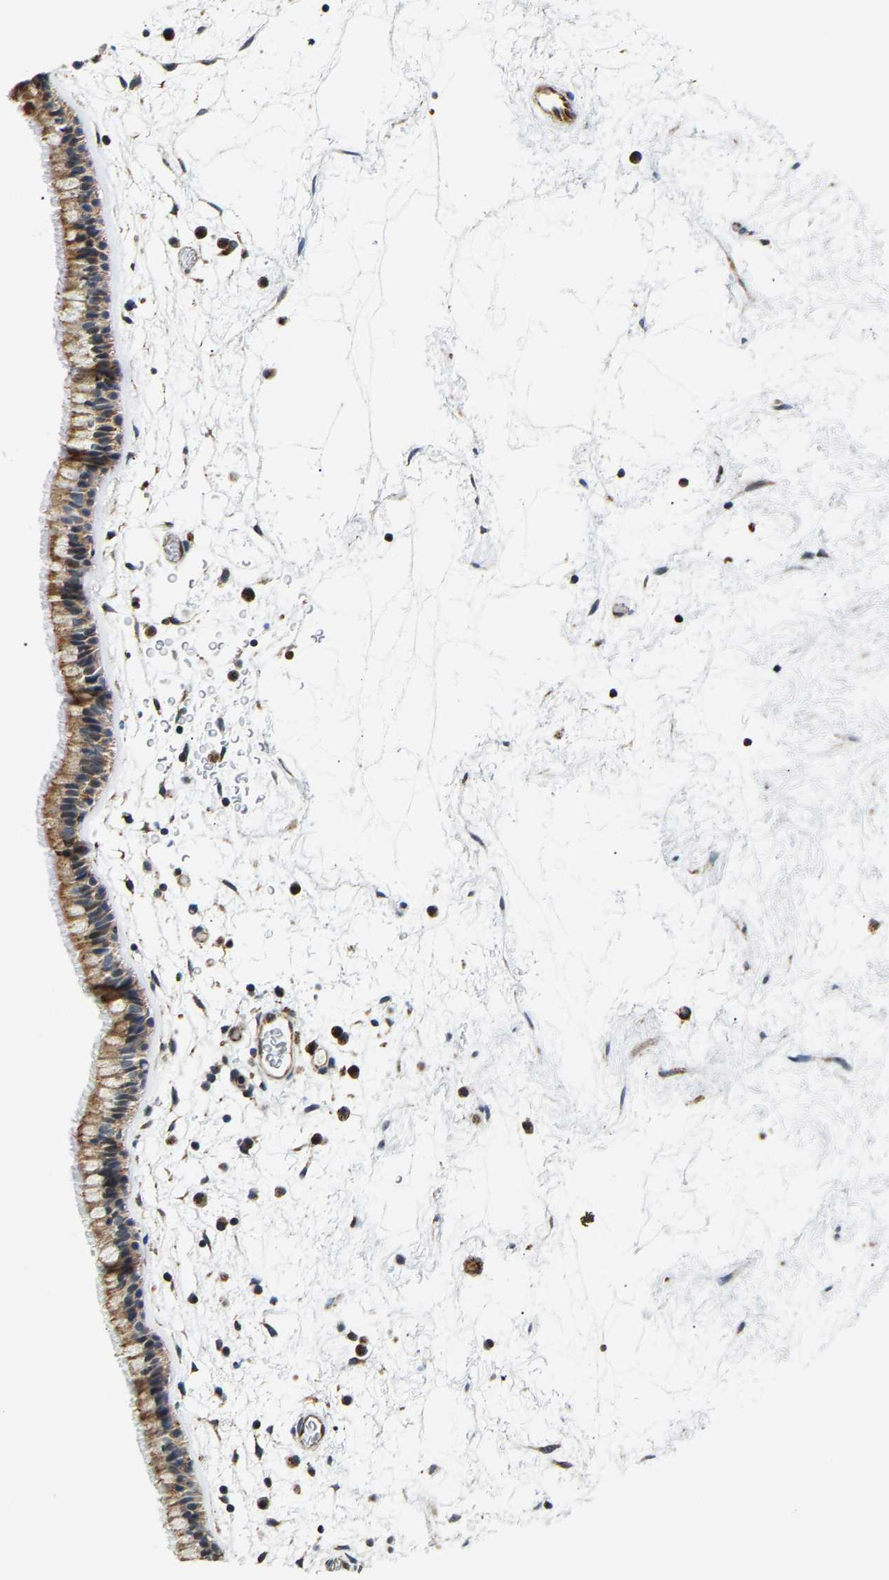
{"staining": {"intensity": "moderate", "quantity": ">75%", "location": "cytoplasmic/membranous"}, "tissue": "nasopharynx", "cell_type": "Respiratory epithelial cells", "image_type": "normal", "snomed": [{"axis": "morphology", "description": "Normal tissue, NOS"}, {"axis": "morphology", "description": "Inflammation, NOS"}, {"axis": "topography", "description": "Nasopharynx"}], "caption": "Immunohistochemical staining of unremarkable human nasopharynx demonstrates >75% levels of moderate cytoplasmic/membranous protein staining in about >75% of respiratory epithelial cells.", "gene": "GIMAP7", "patient": {"sex": "male", "age": 48}}